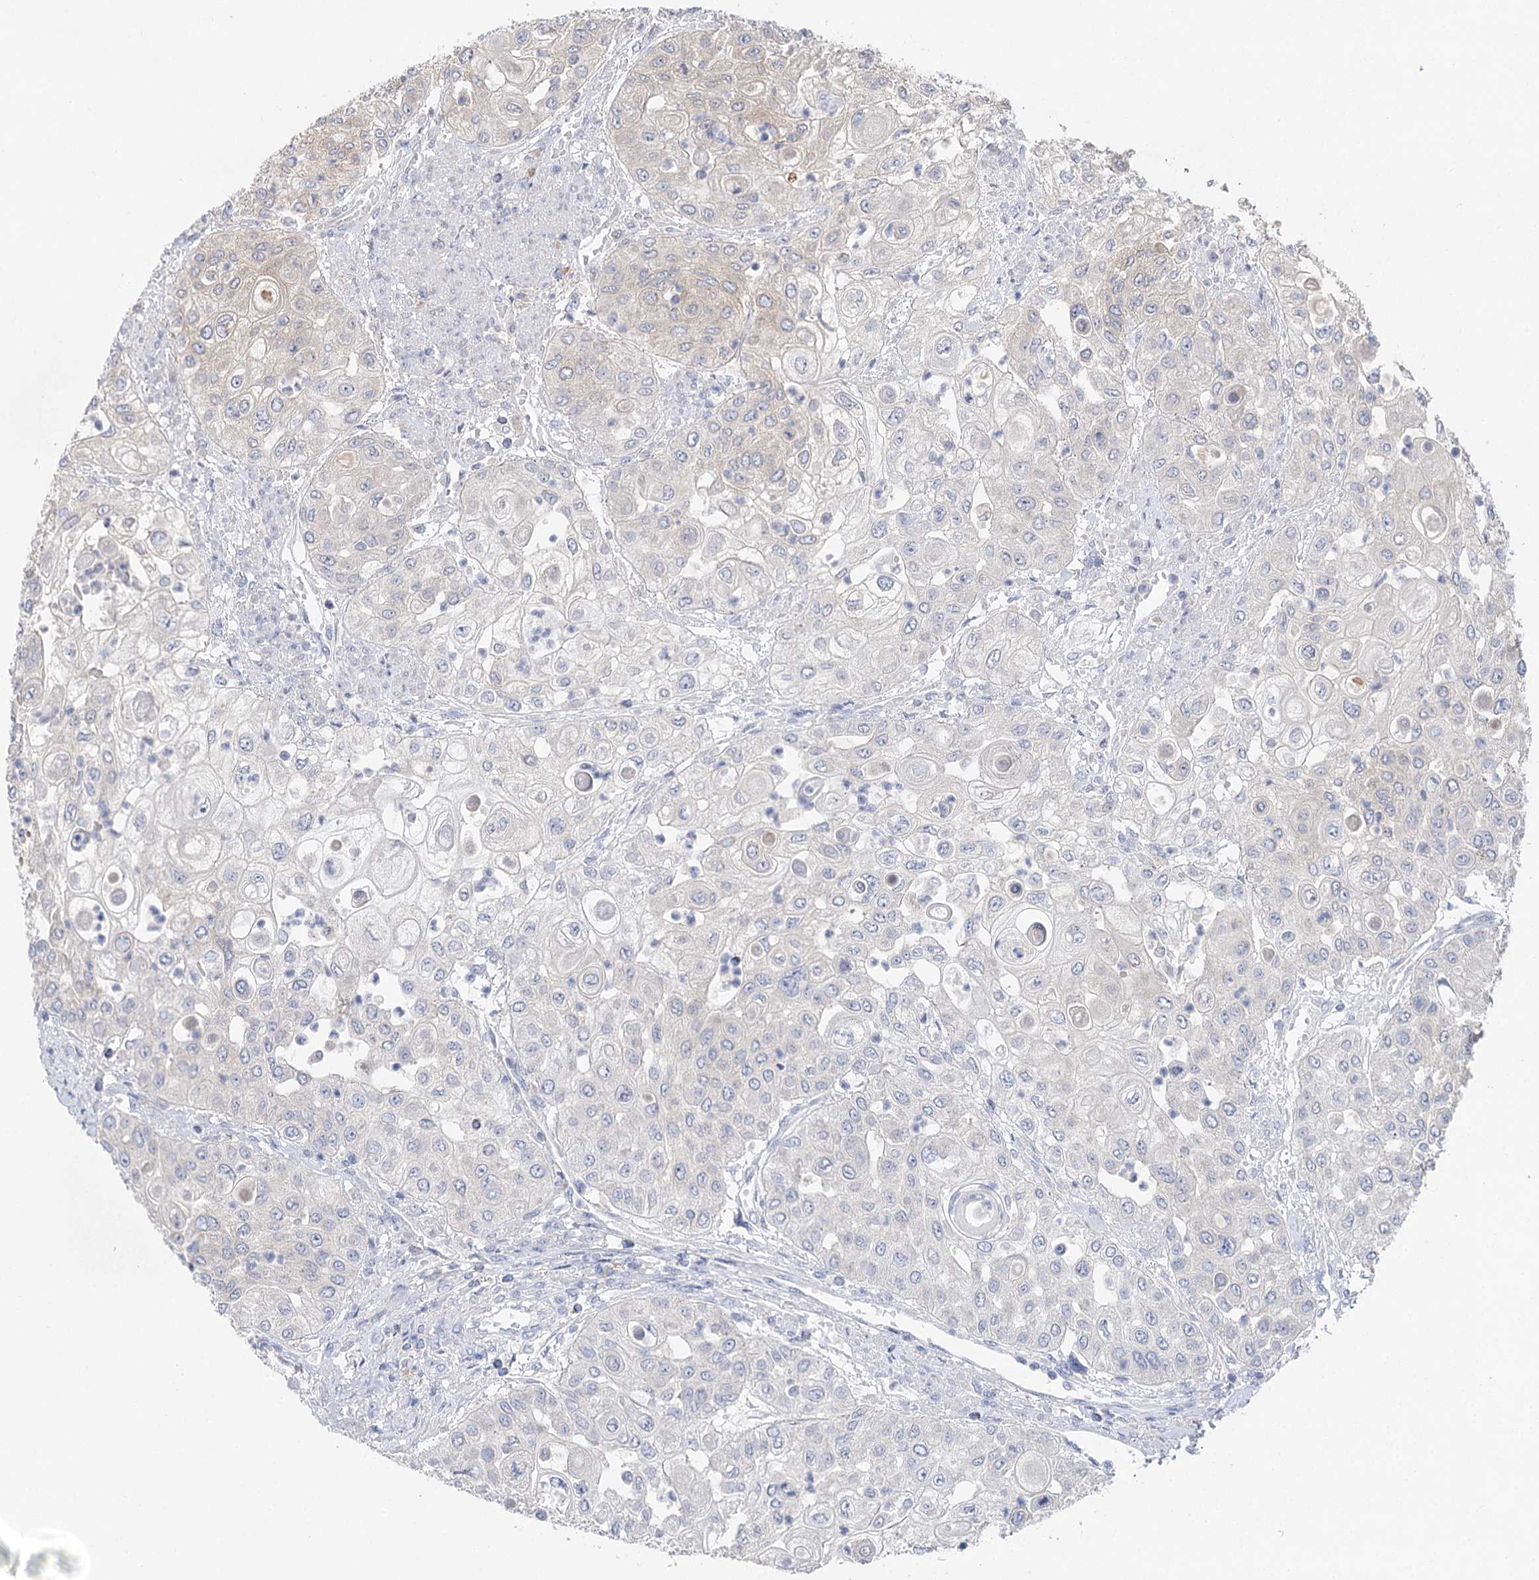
{"staining": {"intensity": "negative", "quantity": "none", "location": "none"}, "tissue": "urothelial cancer", "cell_type": "Tumor cells", "image_type": "cancer", "snomed": [{"axis": "morphology", "description": "Urothelial carcinoma, High grade"}, {"axis": "topography", "description": "Urinary bladder"}], "caption": "DAB (3,3'-diaminobenzidine) immunohistochemical staining of urothelial carcinoma (high-grade) demonstrates no significant staining in tumor cells.", "gene": "IL1RAP", "patient": {"sex": "female", "age": 79}}